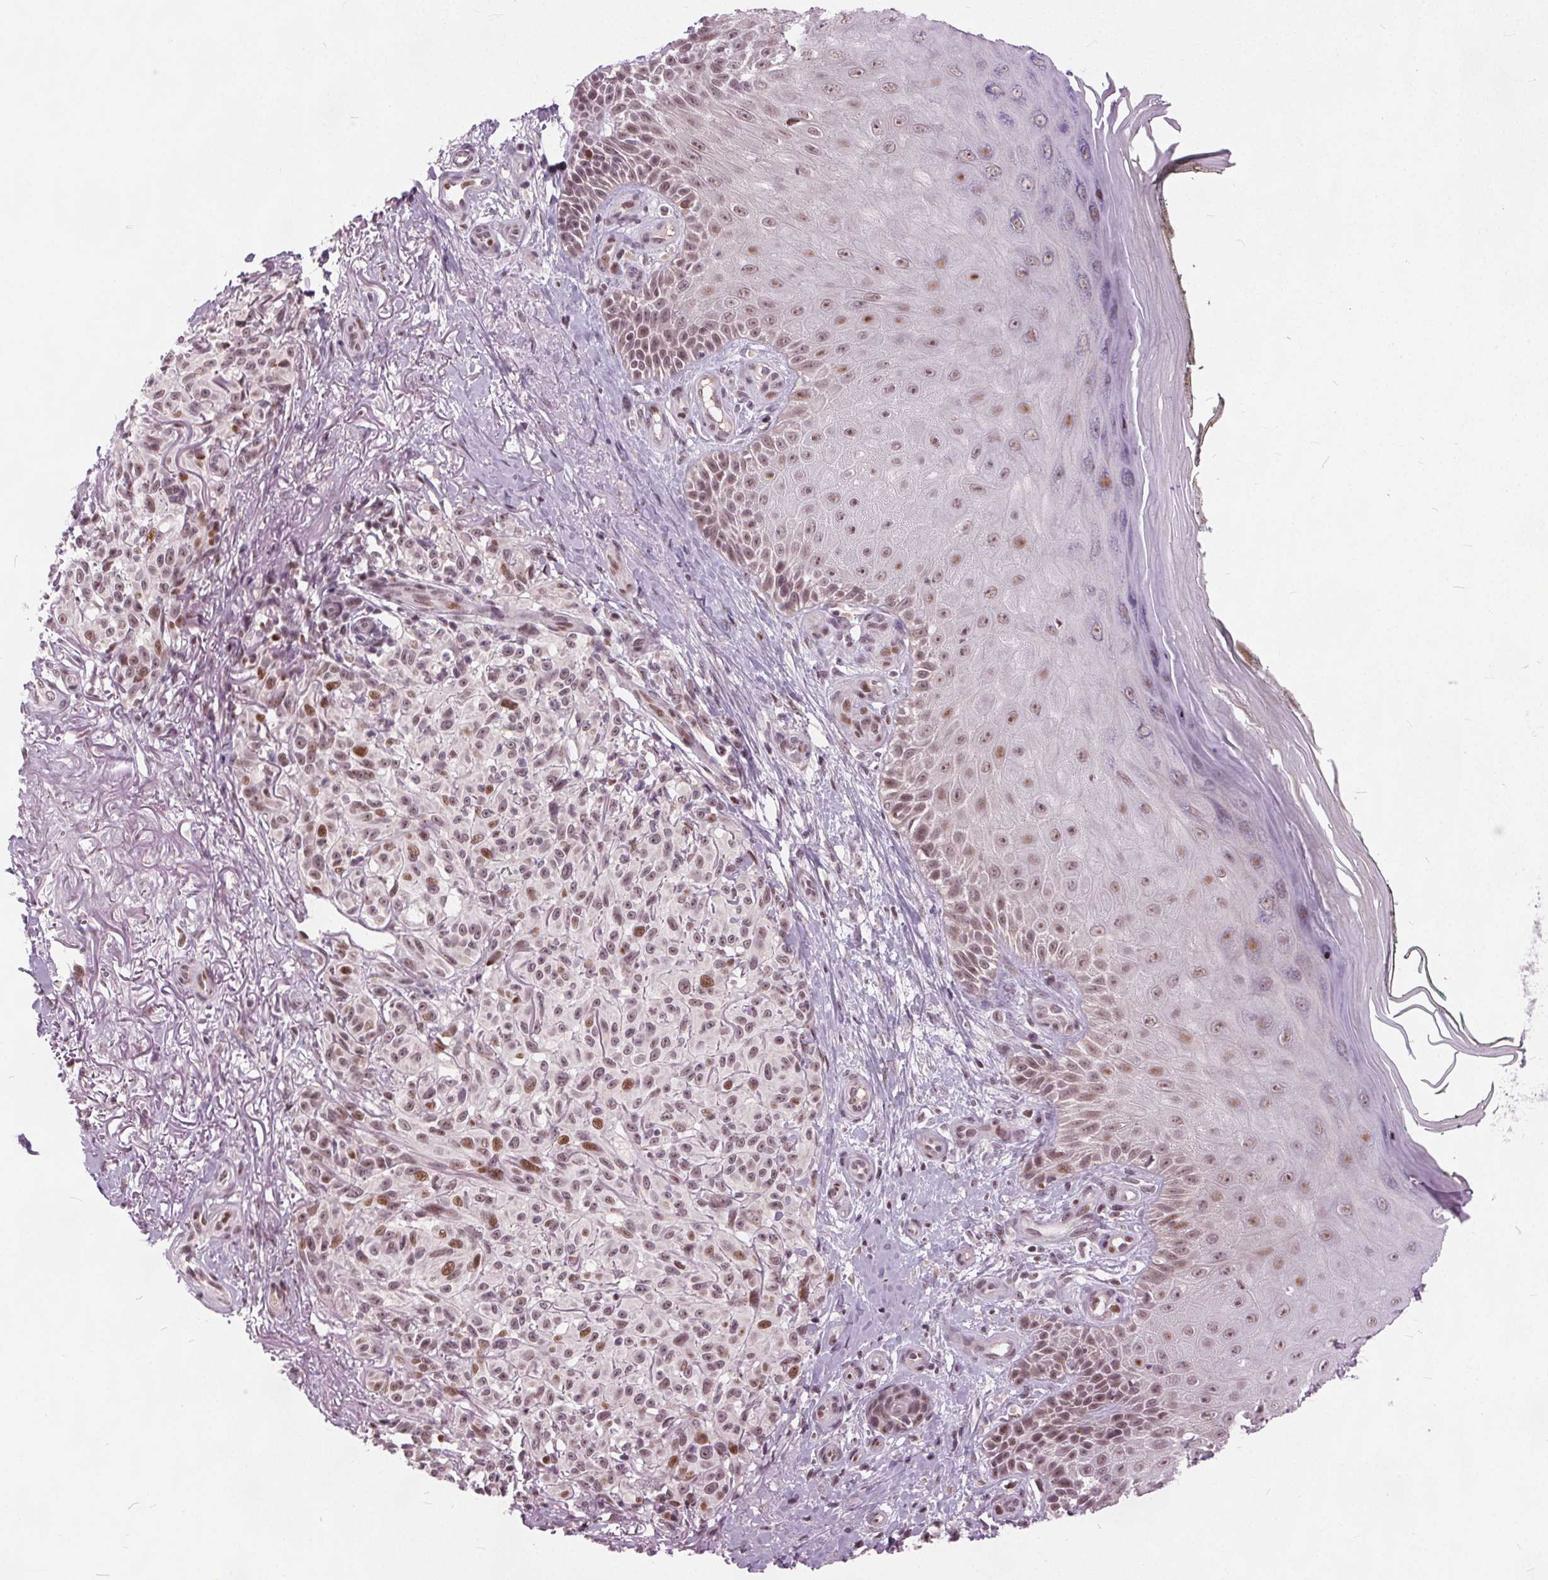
{"staining": {"intensity": "moderate", "quantity": ">75%", "location": "nuclear"}, "tissue": "melanoma", "cell_type": "Tumor cells", "image_type": "cancer", "snomed": [{"axis": "morphology", "description": "Malignant melanoma, NOS"}, {"axis": "topography", "description": "Skin"}], "caption": "Protein staining by IHC demonstrates moderate nuclear positivity in approximately >75% of tumor cells in melanoma. The staining was performed using DAB (3,3'-diaminobenzidine) to visualize the protein expression in brown, while the nuclei were stained in blue with hematoxylin (Magnification: 20x).", "gene": "TTC34", "patient": {"sex": "female", "age": 85}}